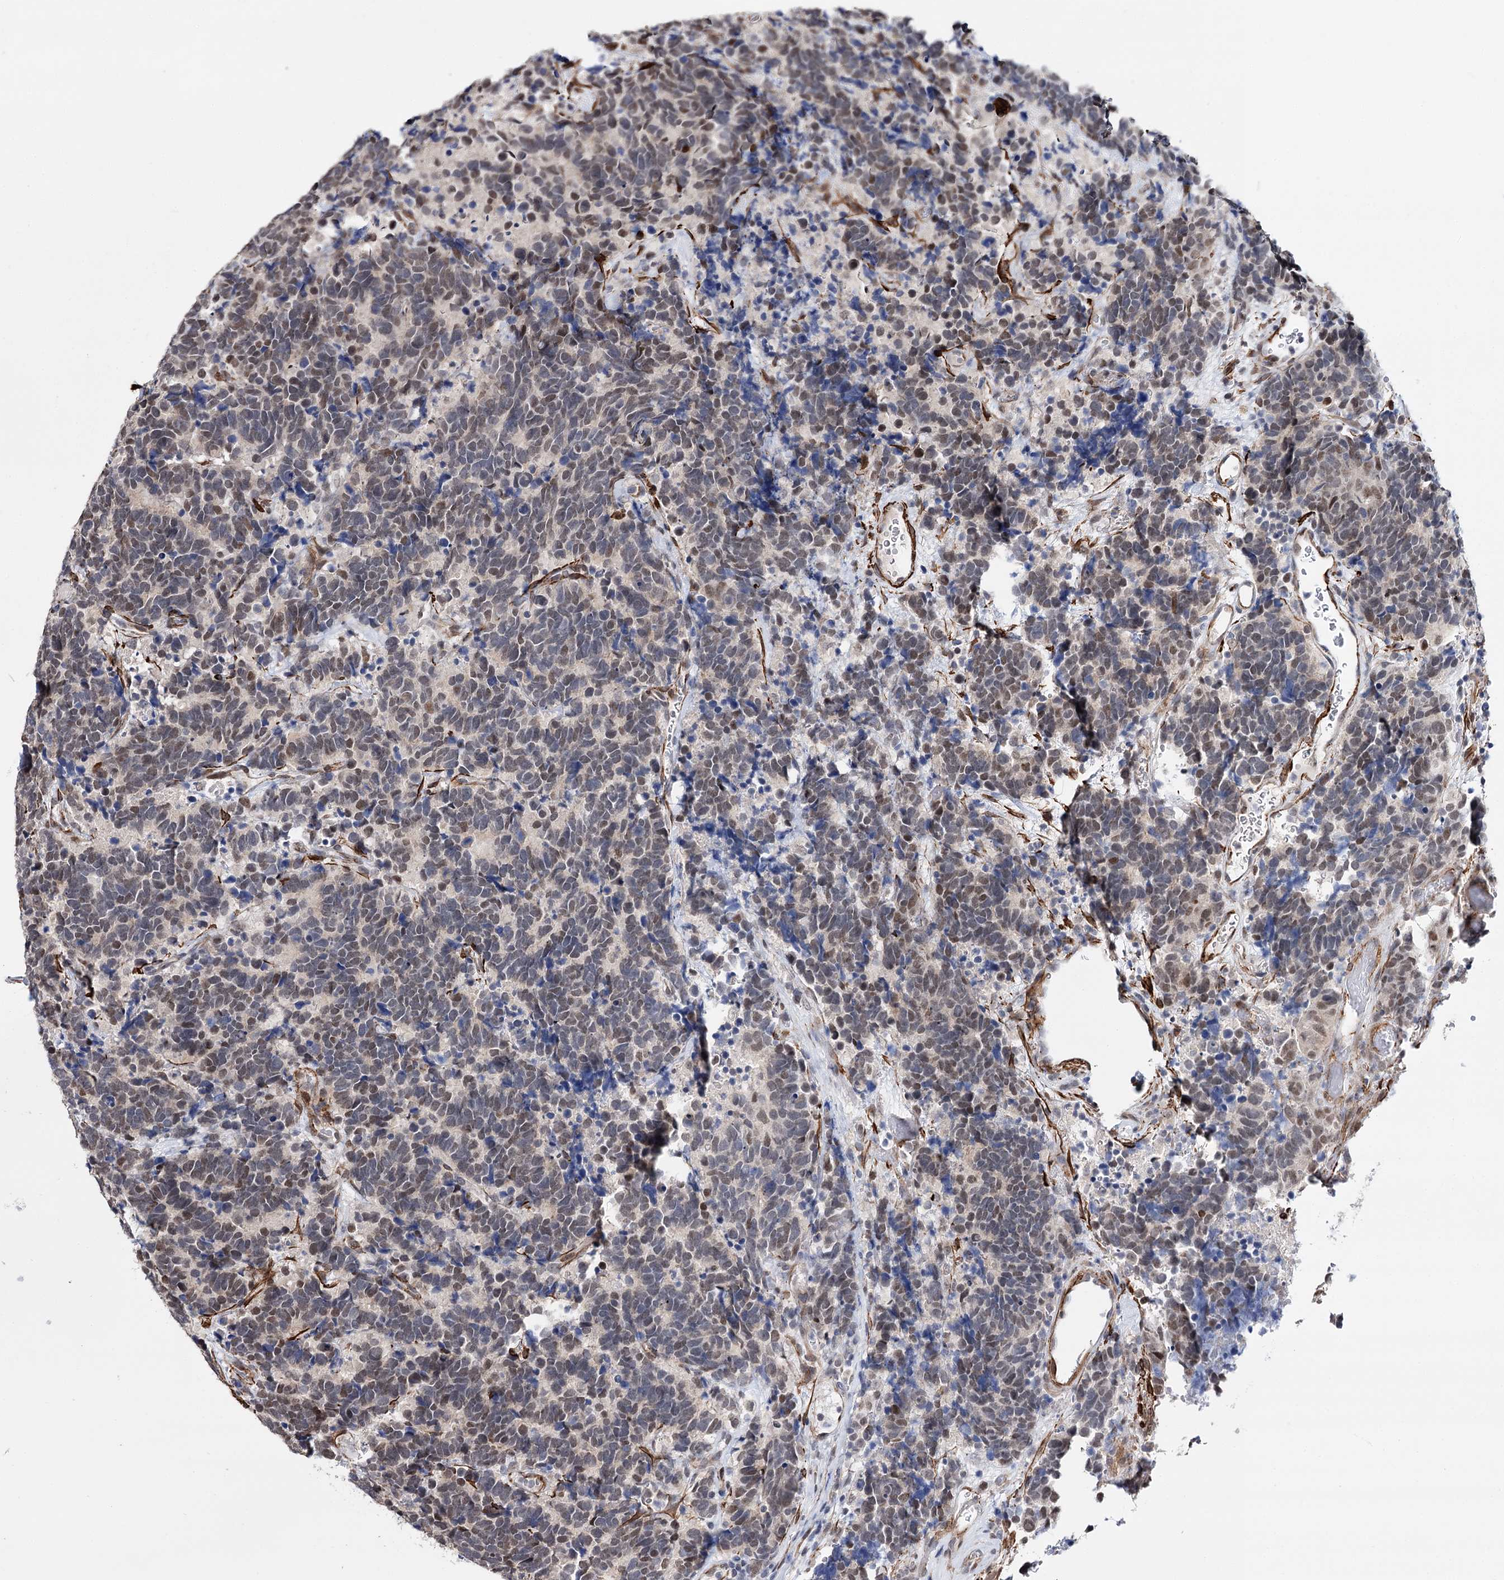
{"staining": {"intensity": "weak", "quantity": "25%-75%", "location": "nuclear"}, "tissue": "carcinoid", "cell_type": "Tumor cells", "image_type": "cancer", "snomed": [{"axis": "morphology", "description": "Carcinoma, NOS"}, {"axis": "morphology", "description": "Carcinoid, malignant, NOS"}, {"axis": "topography", "description": "Urinary bladder"}], "caption": "High-magnification brightfield microscopy of carcinoid (malignant) stained with DAB (brown) and counterstained with hematoxylin (blue). tumor cells exhibit weak nuclear expression is seen in about25%-75% of cells. (DAB (3,3'-diaminobenzidine) = brown stain, brightfield microscopy at high magnification).", "gene": "CFAP46", "patient": {"sex": "male", "age": 57}}